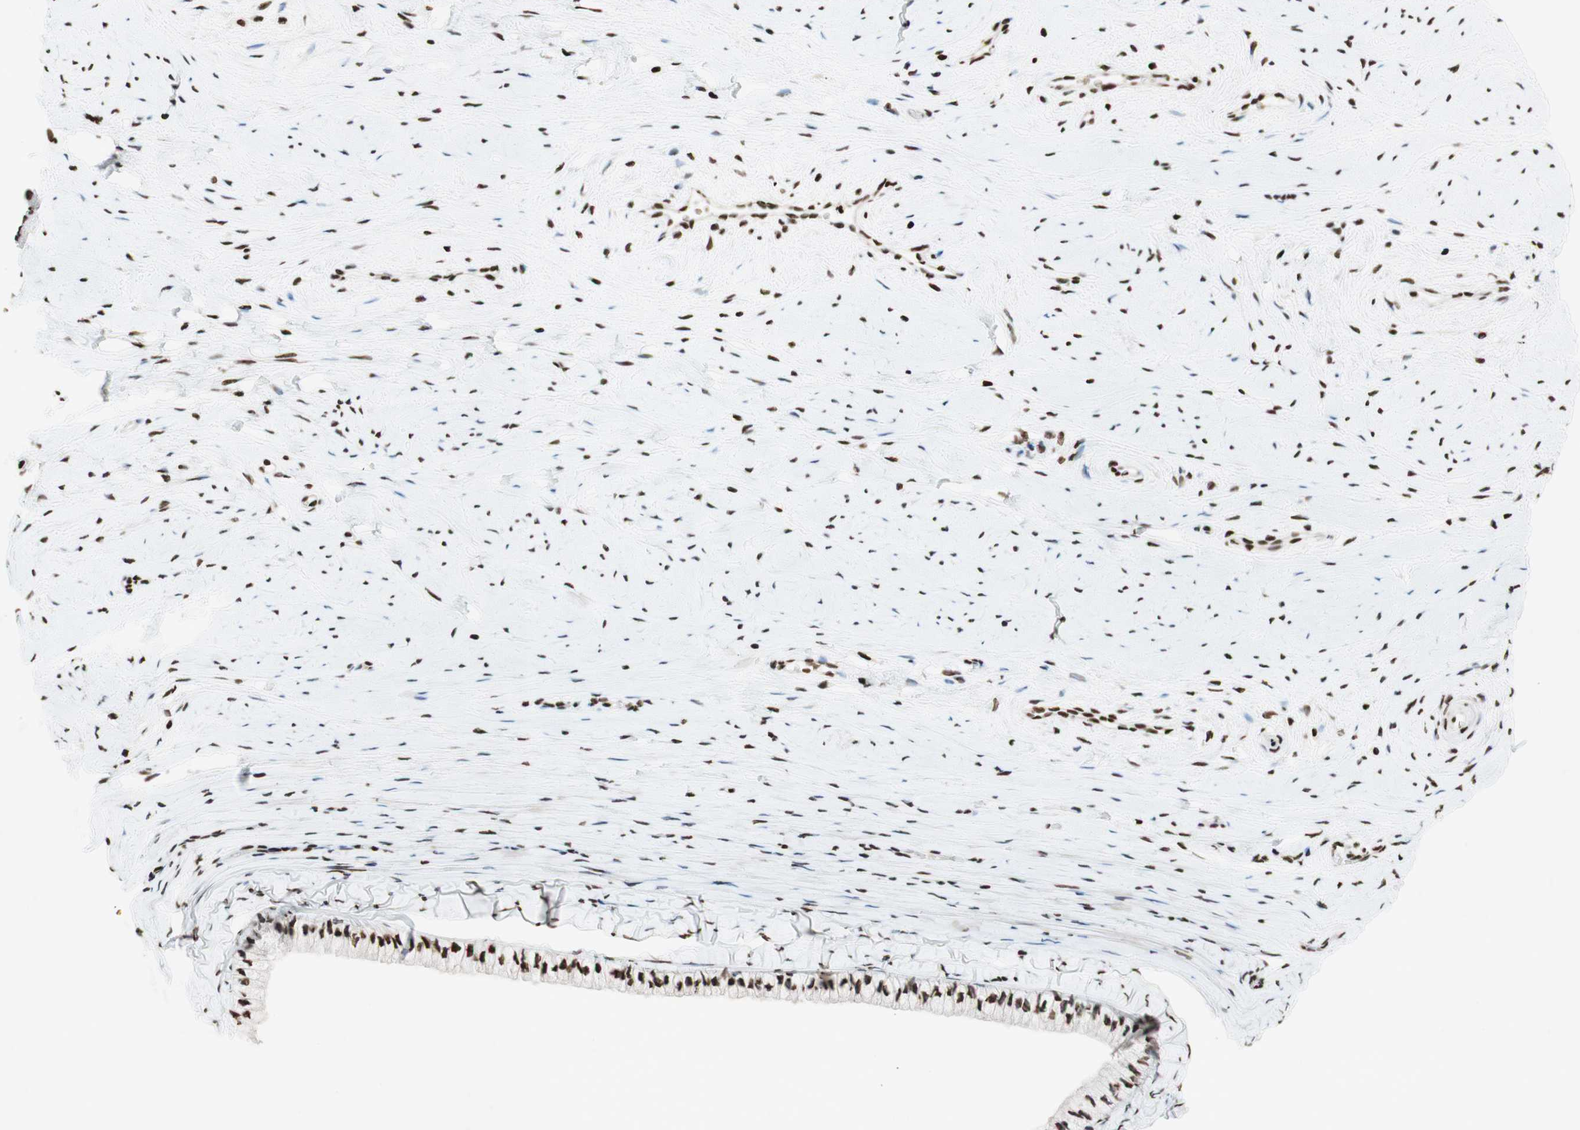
{"staining": {"intensity": "strong", "quantity": ">75%", "location": "nuclear"}, "tissue": "cervix", "cell_type": "Glandular cells", "image_type": "normal", "snomed": [{"axis": "morphology", "description": "Normal tissue, NOS"}, {"axis": "topography", "description": "Cervix"}], "caption": "High-magnification brightfield microscopy of benign cervix stained with DAB (3,3'-diaminobenzidine) (brown) and counterstained with hematoxylin (blue). glandular cells exhibit strong nuclear staining is identified in about>75% of cells. The staining is performed using DAB brown chromogen to label protein expression. The nuclei are counter-stained blue using hematoxylin.", "gene": "NCOA3", "patient": {"sex": "female", "age": 39}}